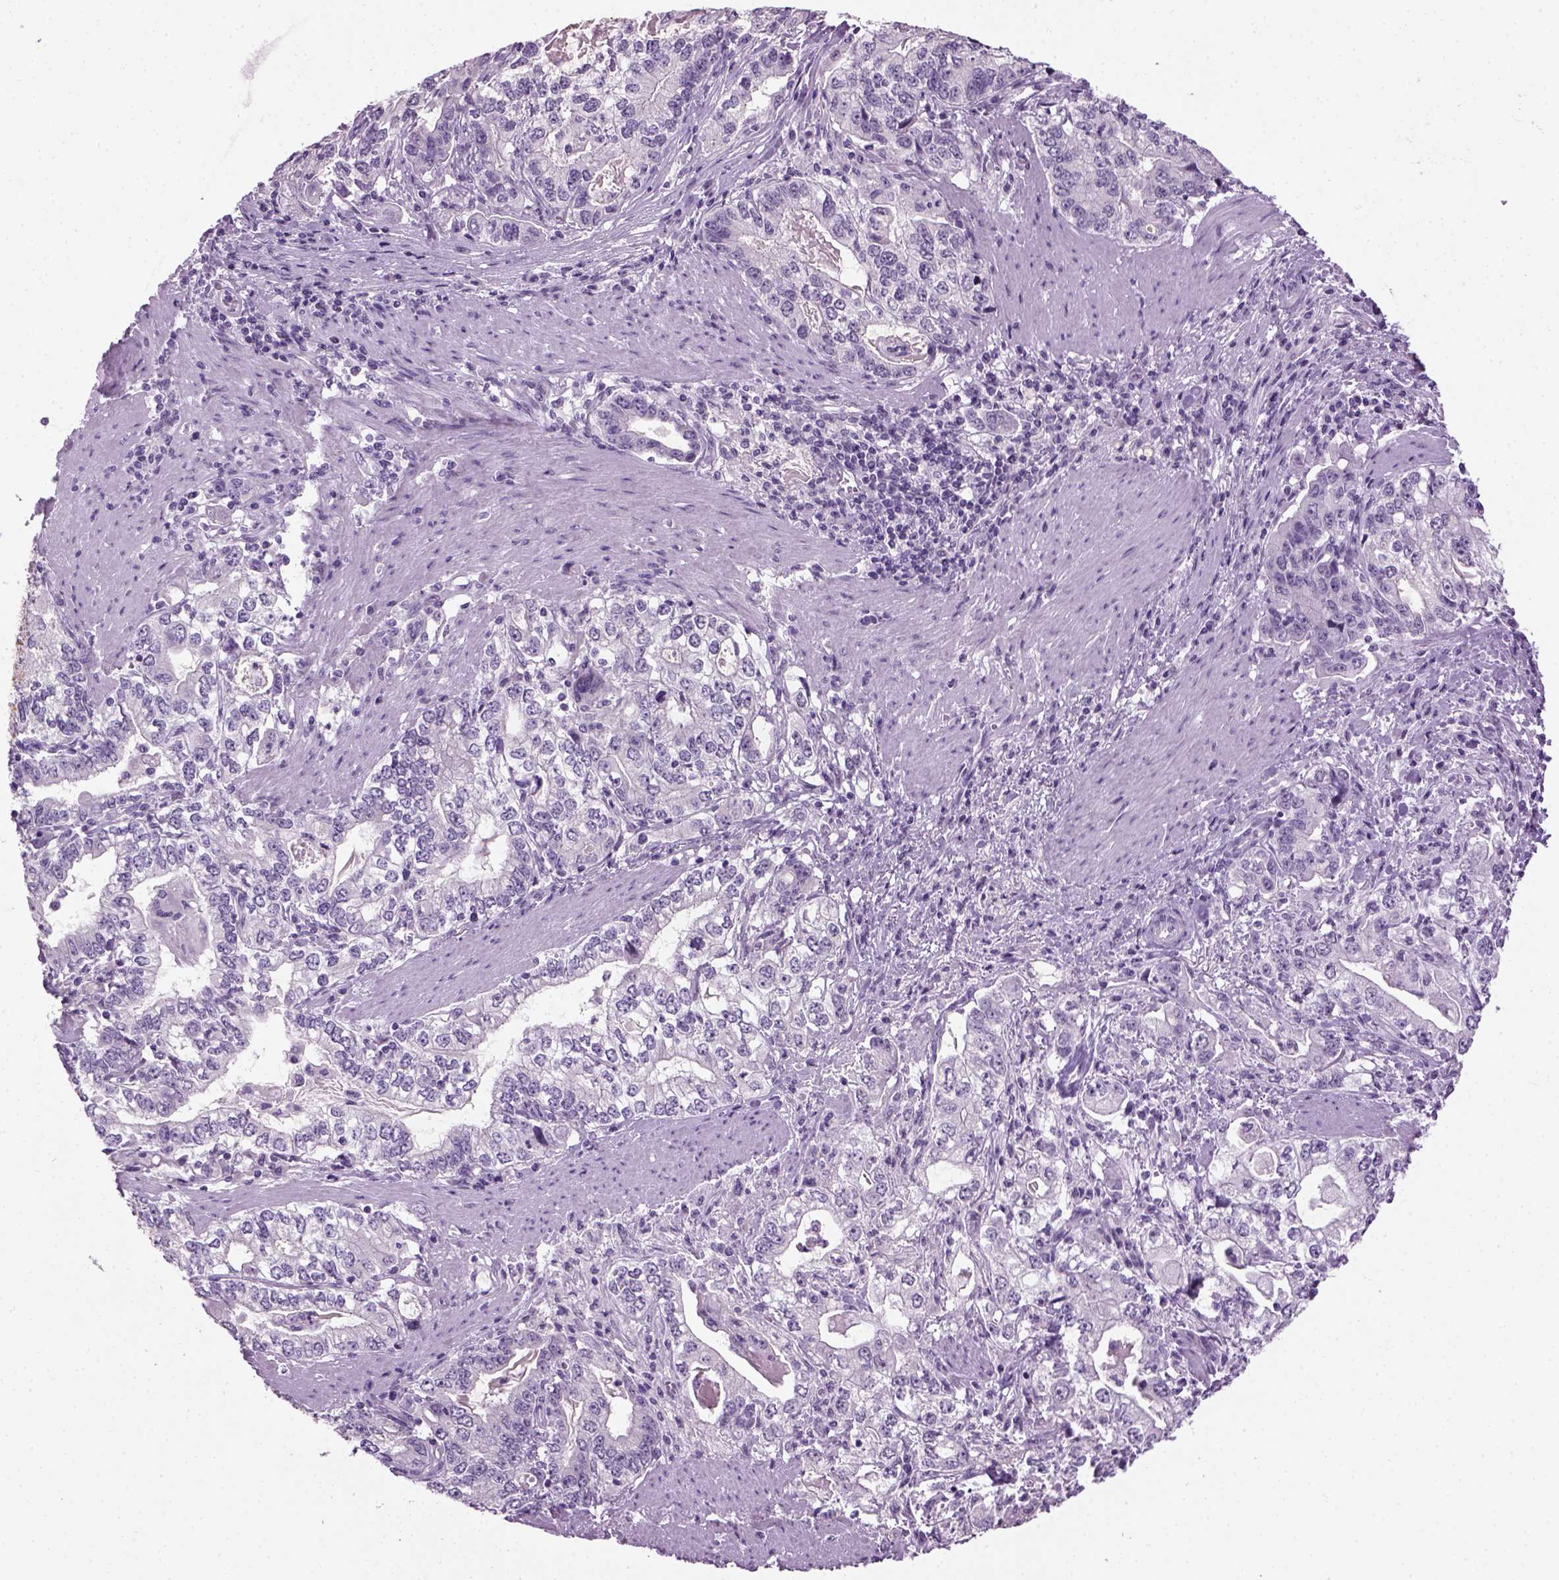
{"staining": {"intensity": "negative", "quantity": "none", "location": "none"}, "tissue": "stomach cancer", "cell_type": "Tumor cells", "image_type": "cancer", "snomed": [{"axis": "morphology", "description": "Adenocarcinoma, NOS"}, {"axis": "topography", "description": "Stomach, lower"}], "caption": "Immunohistochemistry micrograph of stomach adenocarcinoma stained for a protein (brown), which displays no expression in tumor cells.", "gene": "GABRB2", "patient": {"sex": "female", "age": 72}}